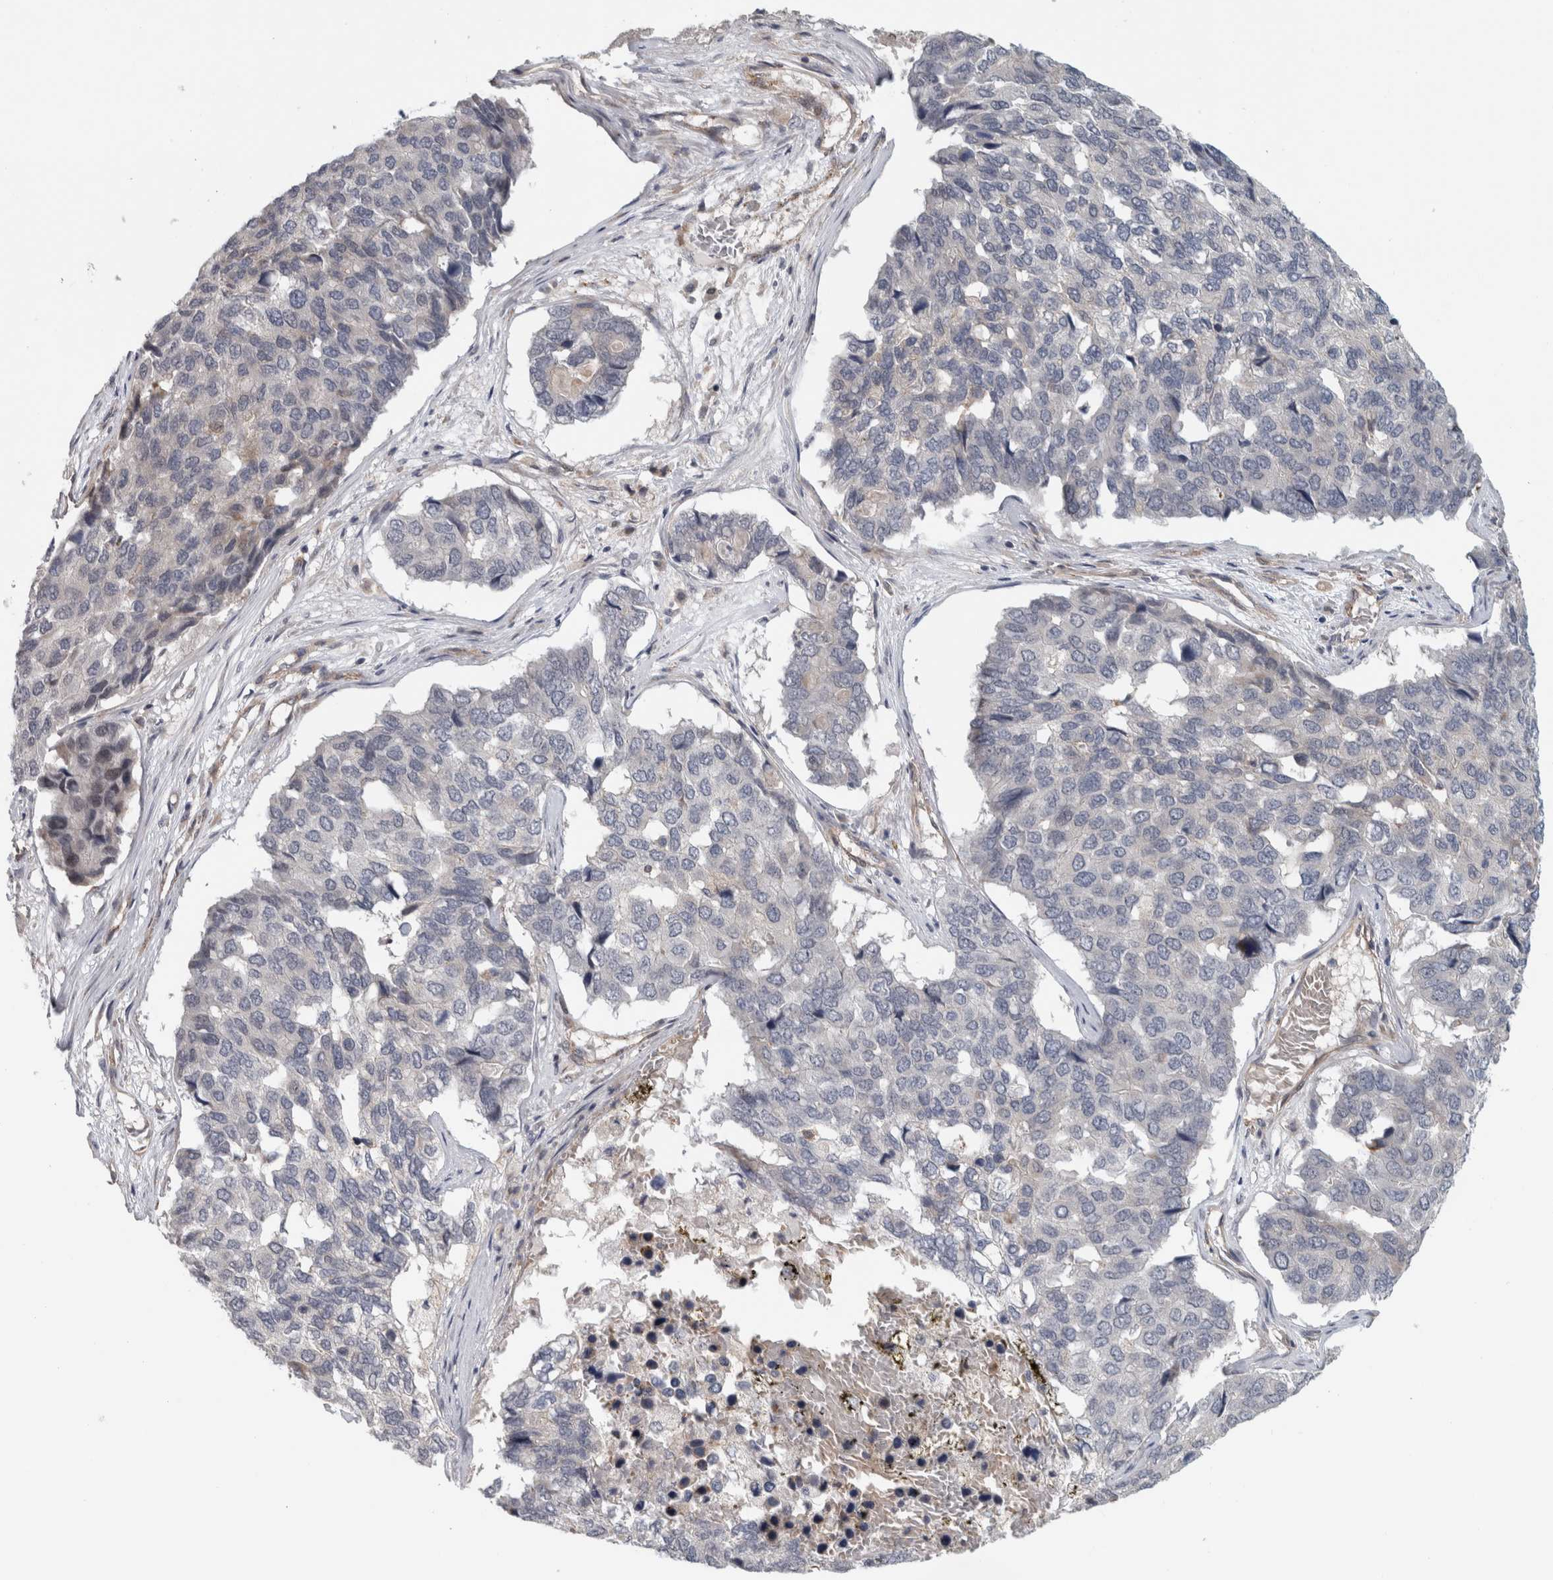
{"staining": {"intensity": "negative", "quantity": "none", "location": "none"}, "tissue": "pancreatic cancer", "cell_type": "Tumor cells", "image_type": "cancer", "snomed": [{"axis": "morphology", "description": "Adenocarcinoma, NOS"}, {"axis": "topography", "description": "Pancreas"}], "caption": "Immunohistochemical staining of pancreatic cancer exhibits no significant staining in tumor cells.", "gene": "ZNF804B", "patient": {"sex": "male", "age": 50}}